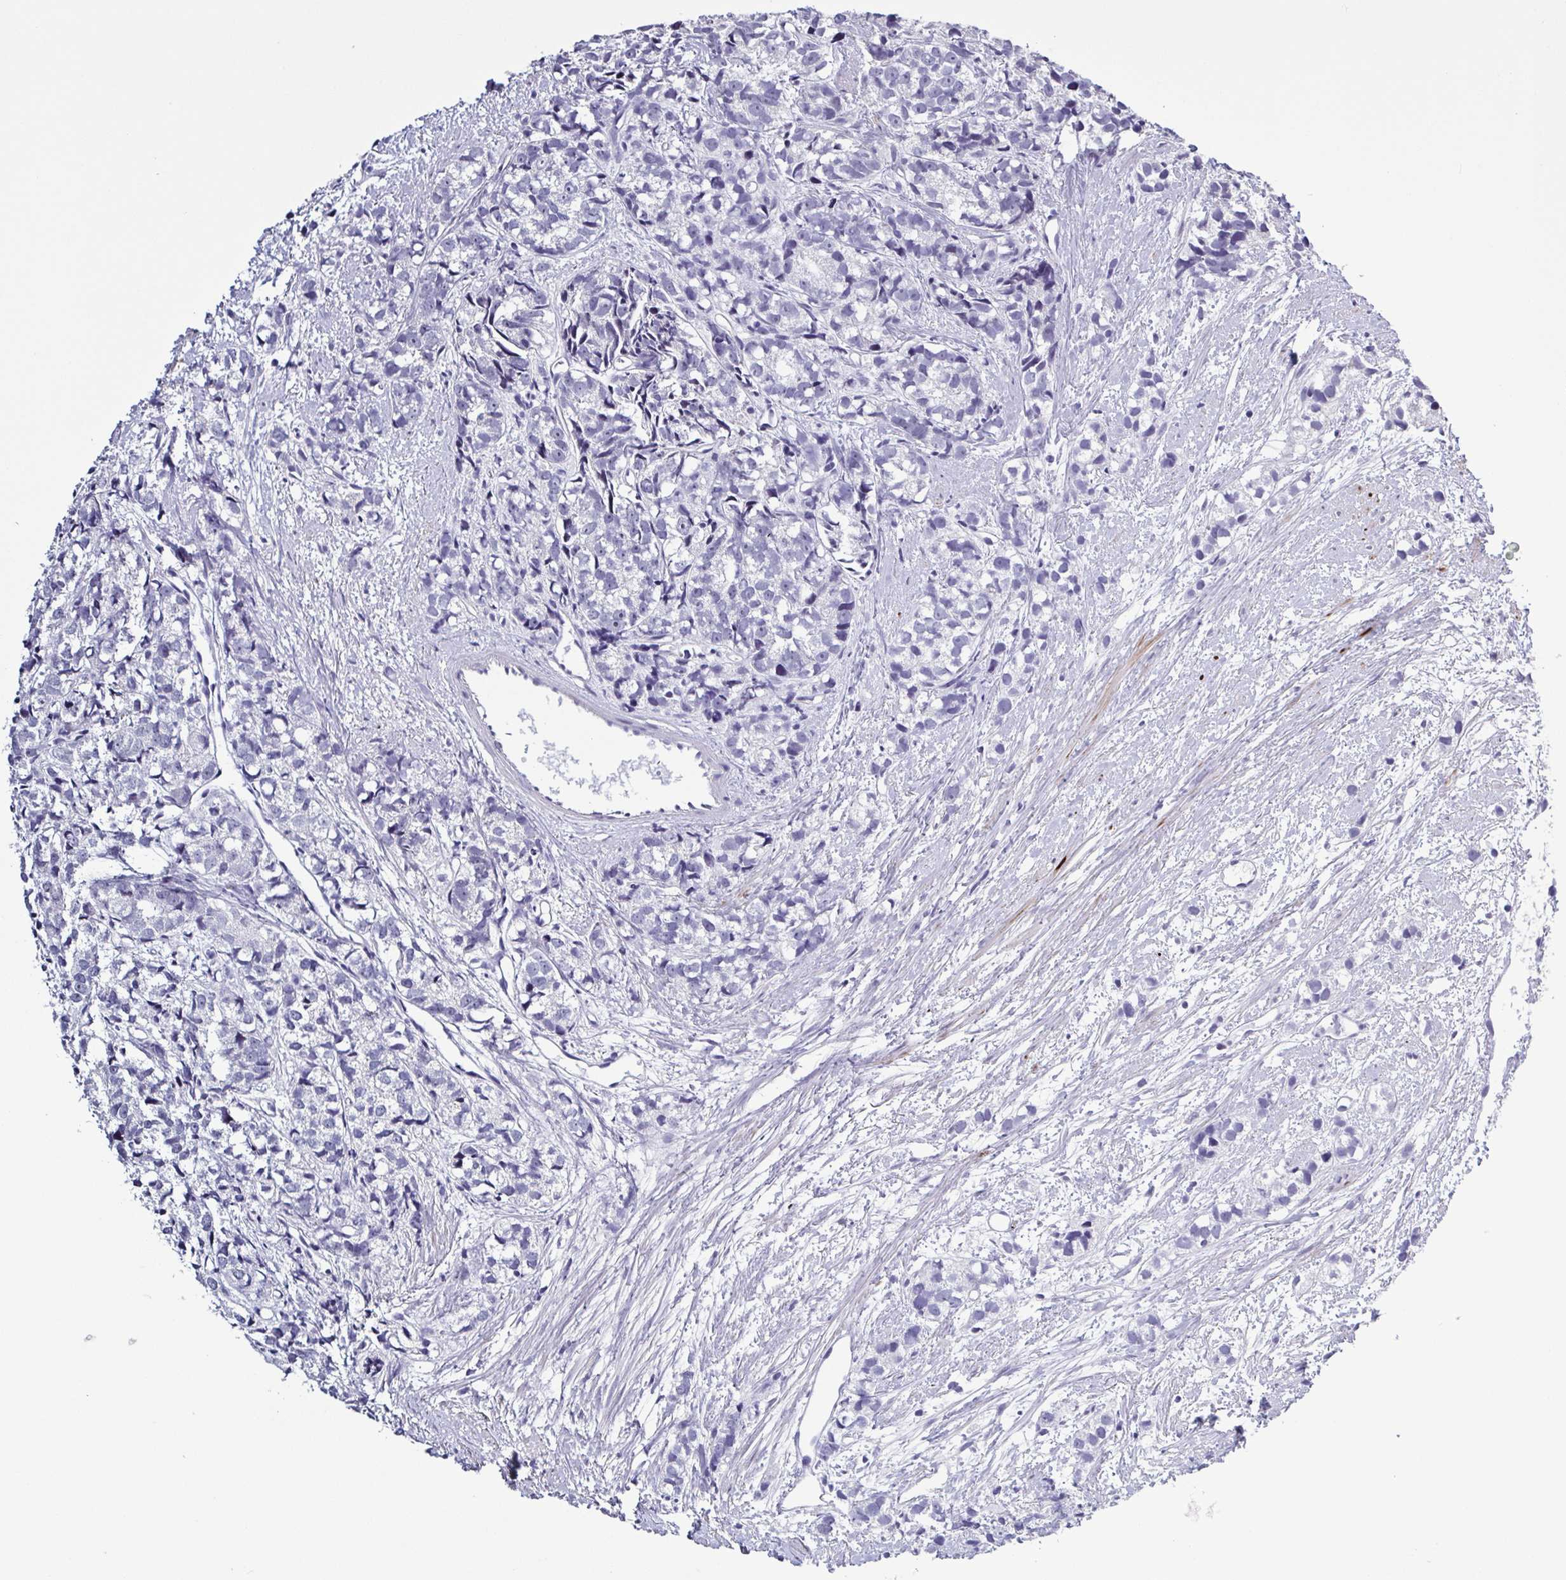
{"staining": {"intensity": "negative", "quantity": "none", "location": "none"}, "tissue": "prostate cancer", "cell_type": "Tumor cells", "image_type": "cancer", "snomed": [{"axis": "morphology", "description": "Adenocarcinoma, High grade"}, {"axis": "topography", "description": "Prostate"}], "caption": "Immunohistochemical staining of prostate cancer (high-grade adenocarcinoma) shows no significant staining in tumor cells.", "gene": "TMEM92", "patient": {"sex": "male", "age": 77}}